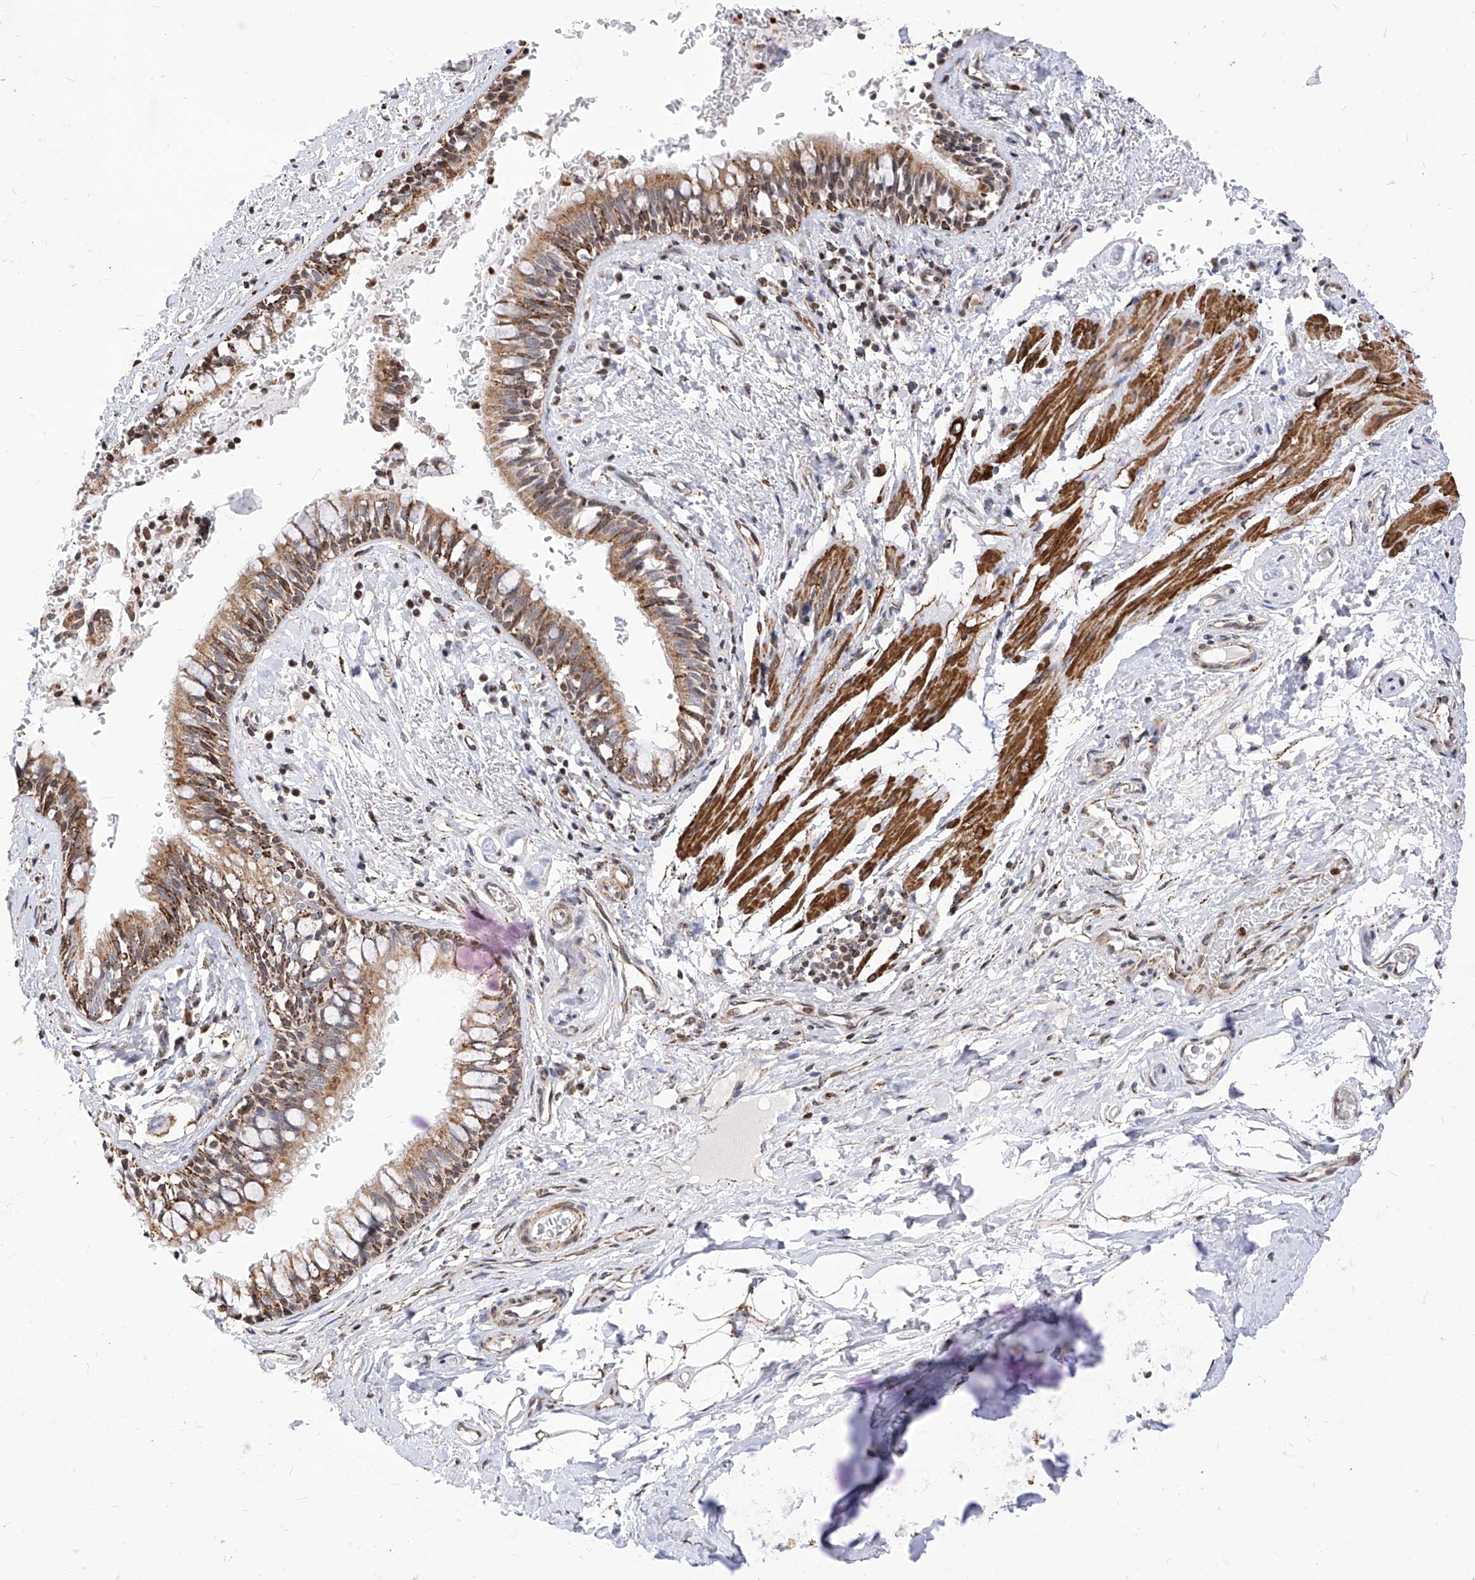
{"staining": {"intensity": "moderate", "quantity": ">75%", "location": "cytoplasmic/membranous"}, "tissue": "bronchus", "cell_type": "Respiratory epithelial cells", "image_type": "normal", "snomed": [{"axis": "morphology", "description": "Normal tissue, NOS"}, {"axis": "topography", "description": "Cartilage tissue"}, {"axis": "topography", "description": "Bronchus"}], "caption": "Immunohistochemical staining of normal human bronchus demonstrates medium levels of moderate cytoplasmic/membranous positivity in about >75% of respiratory epithelial cells.", "gene": "TTLL8", "patient": {"sex": "female", "age": 36}}